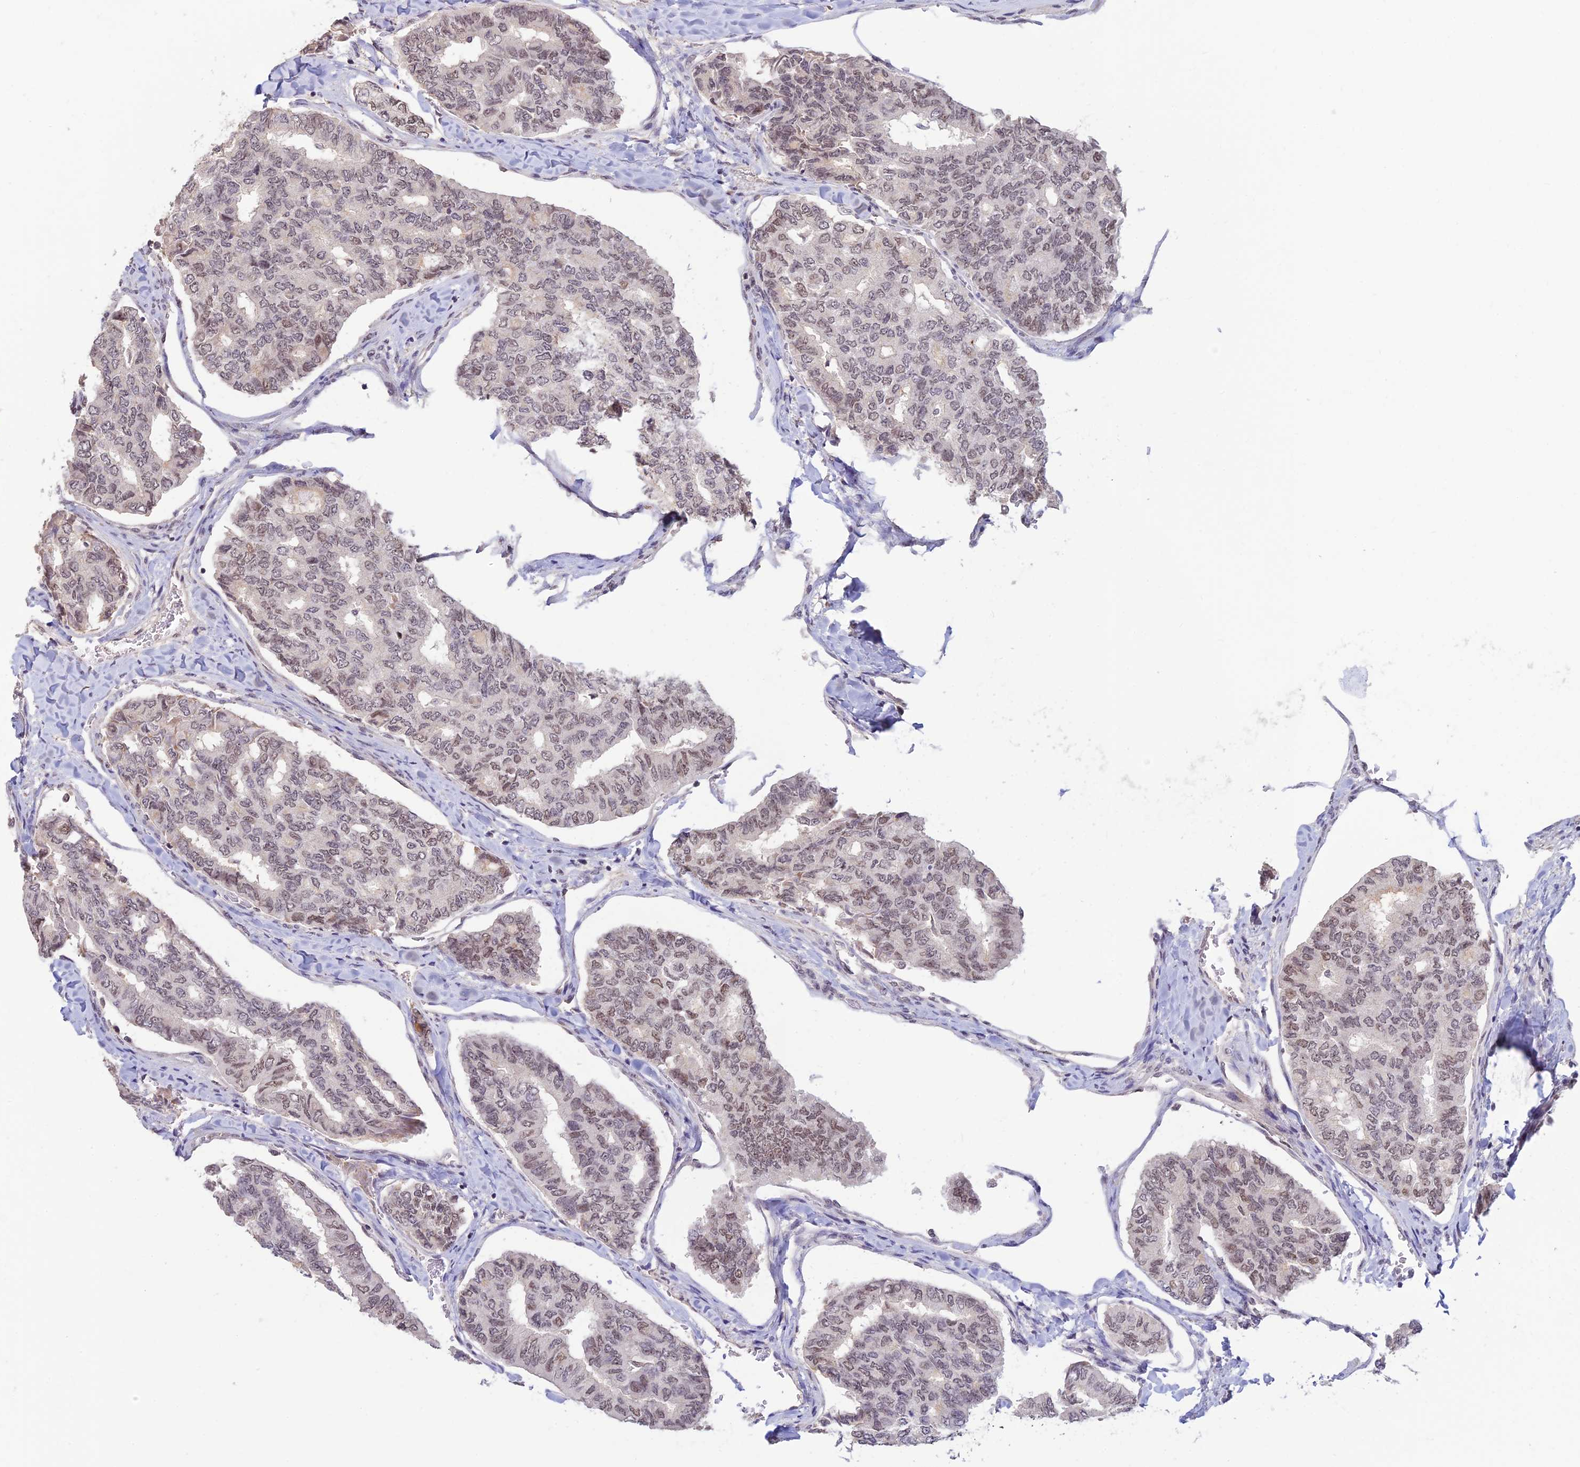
{"staining": {"intensity": "moderate", "quantity": "25%-75%", "location": "nuclear"}, "tissue": "thyroid cancer", "cell_type": "Tumor cells", "image_type": "cancer", "snomed": [{"axis": "morphology", "description": "Papillary adenocarcinoma, NOS"}, {"axis": "topography", "description": "Thyroid gland"}], "caption": "Protein analysis of thyroid cancer tissue shows moderate nuclear positivity in about 25%-75% of tumor cells.", "gene": "POLR1G", "patient": {"sex": "female", "age": 35}}